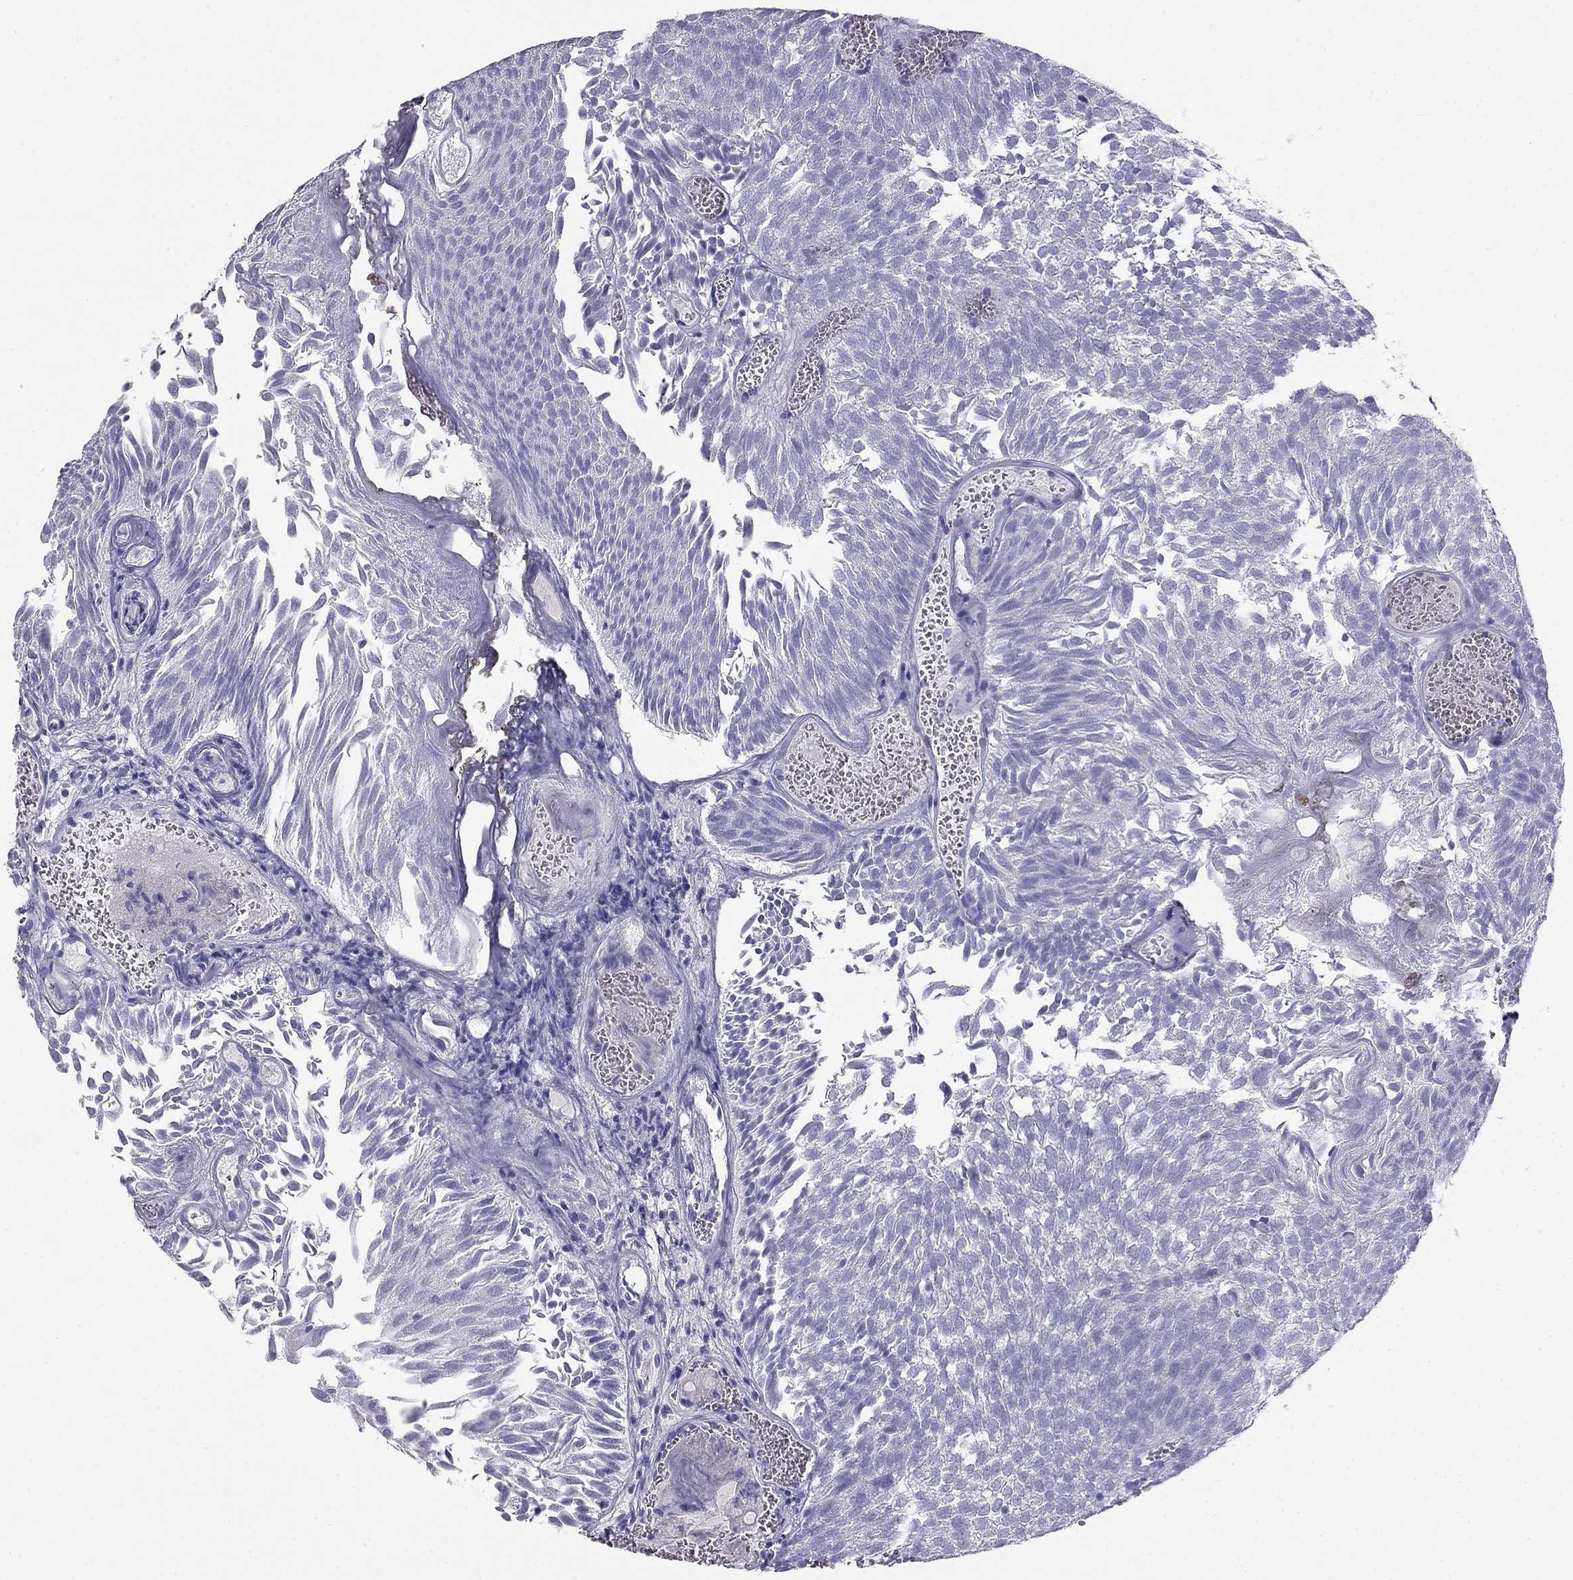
{"staining": {"intensity": "negative", "quantity": "none", "location": "none"}, "tissue": "urothelial cancer", "cell_type": "Tumor cells", "image_type": "cancer", "snomed": [{"axis": "morphology", "description": "Urothelial carcinoma, Low grade"}, {"axis": "topography", "description": "Urinary bladder"}], "caption": "Histopathology image shows no significant protein positivity in tumor cells of low-grade urothelial carcinoma. (Stains: DAB (3,3'-diaminobenzidine) immunohistochemistry (IHC) with hematoxylin counter stain, Microscopy: brightfield microscopy at high magnification).", "gene": "KLRG1", "patient": {"sex": "male", "age": 52}}